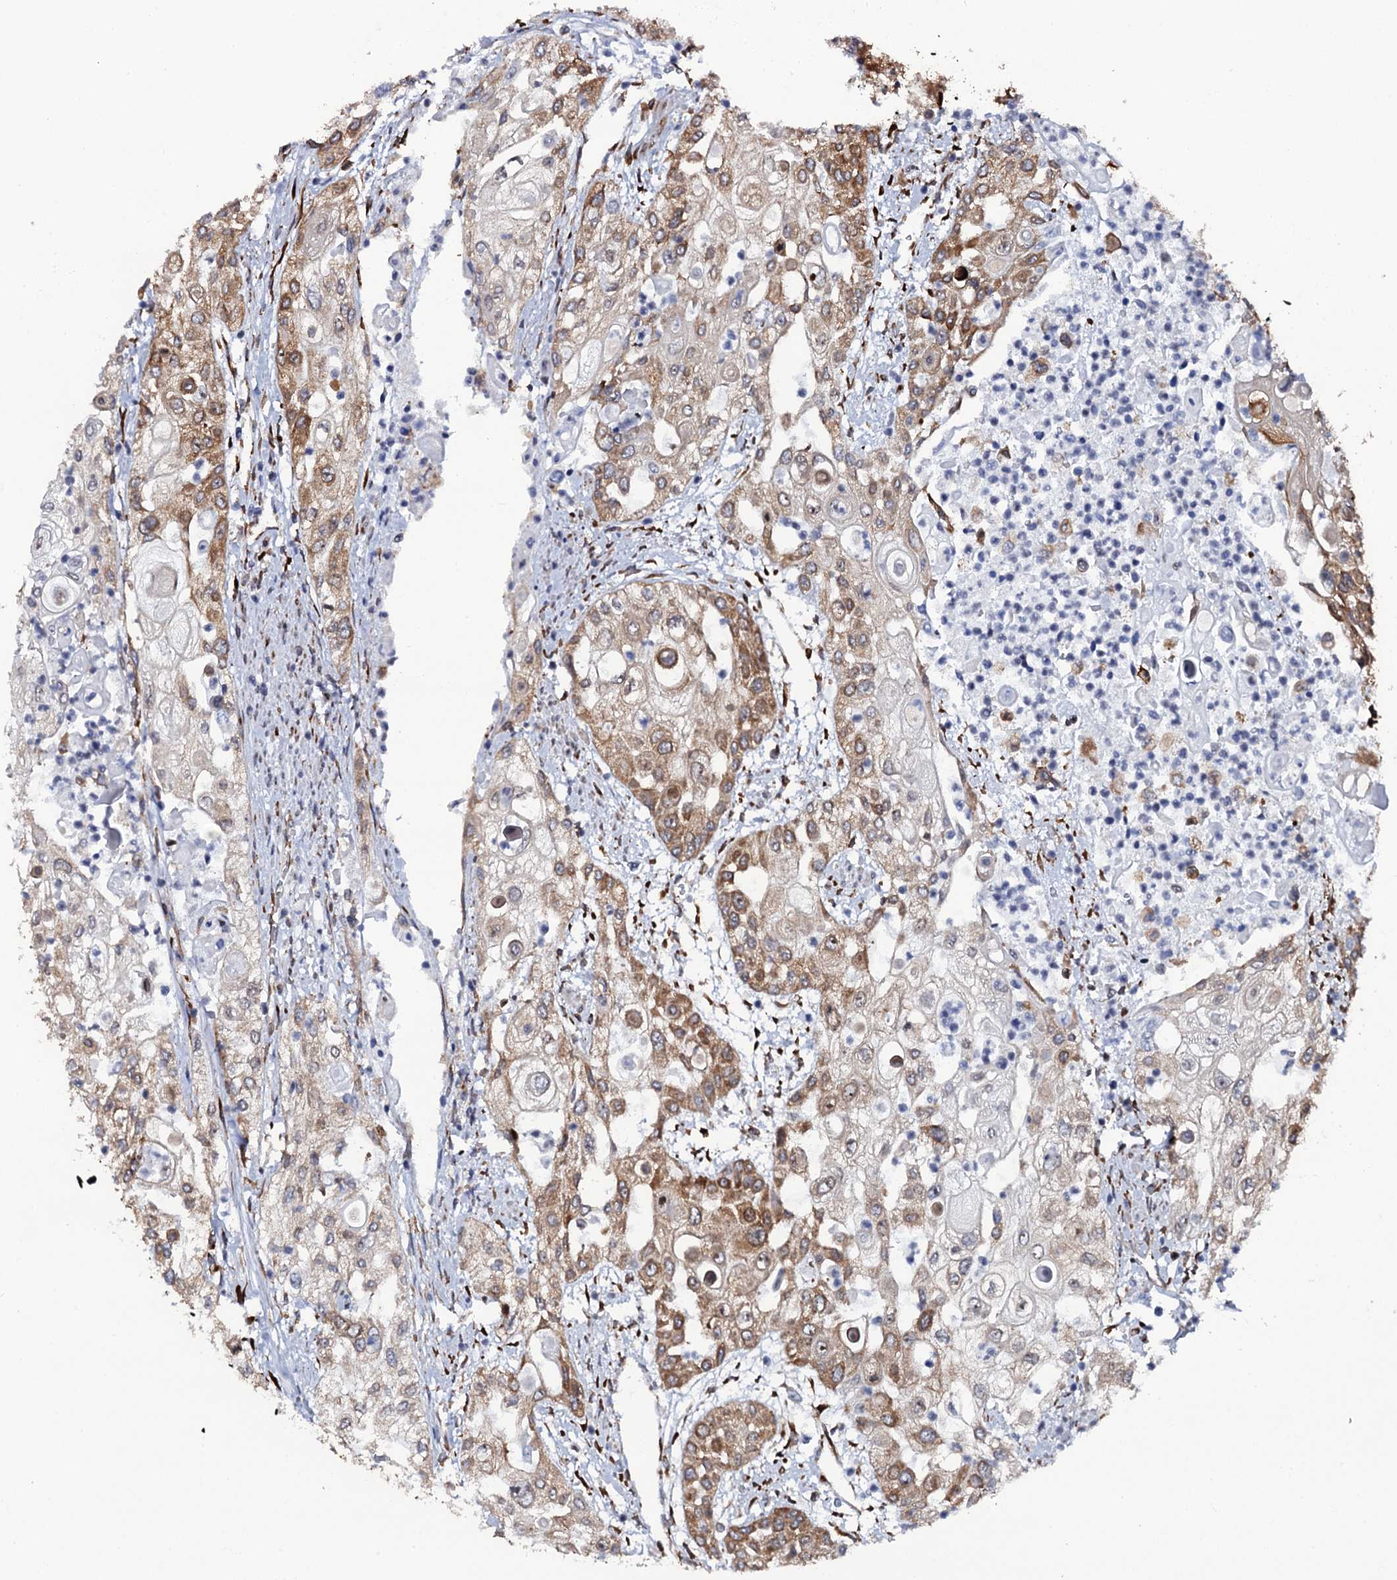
{"staining": {"intensity": "moderate", "quantity": "25%-75%", "location": "cytoplasmic/membranous"}, "tissue": "urothelial cancer", "cell_type": "Tumor cells", "image_type": "cancer", "snomed": [{"axis": "morphology", "description": "Urothelial carcinoma, High grade"}, {"axis": "topography", "description": "Urinary bladder"}], "caption": "Human high-grade urothelial carcinoma stained with a protein marker displays moderate staining in tumor cells.", "gene": "SPTY2D1", "patient": {"sex": "female", "age": 79}}